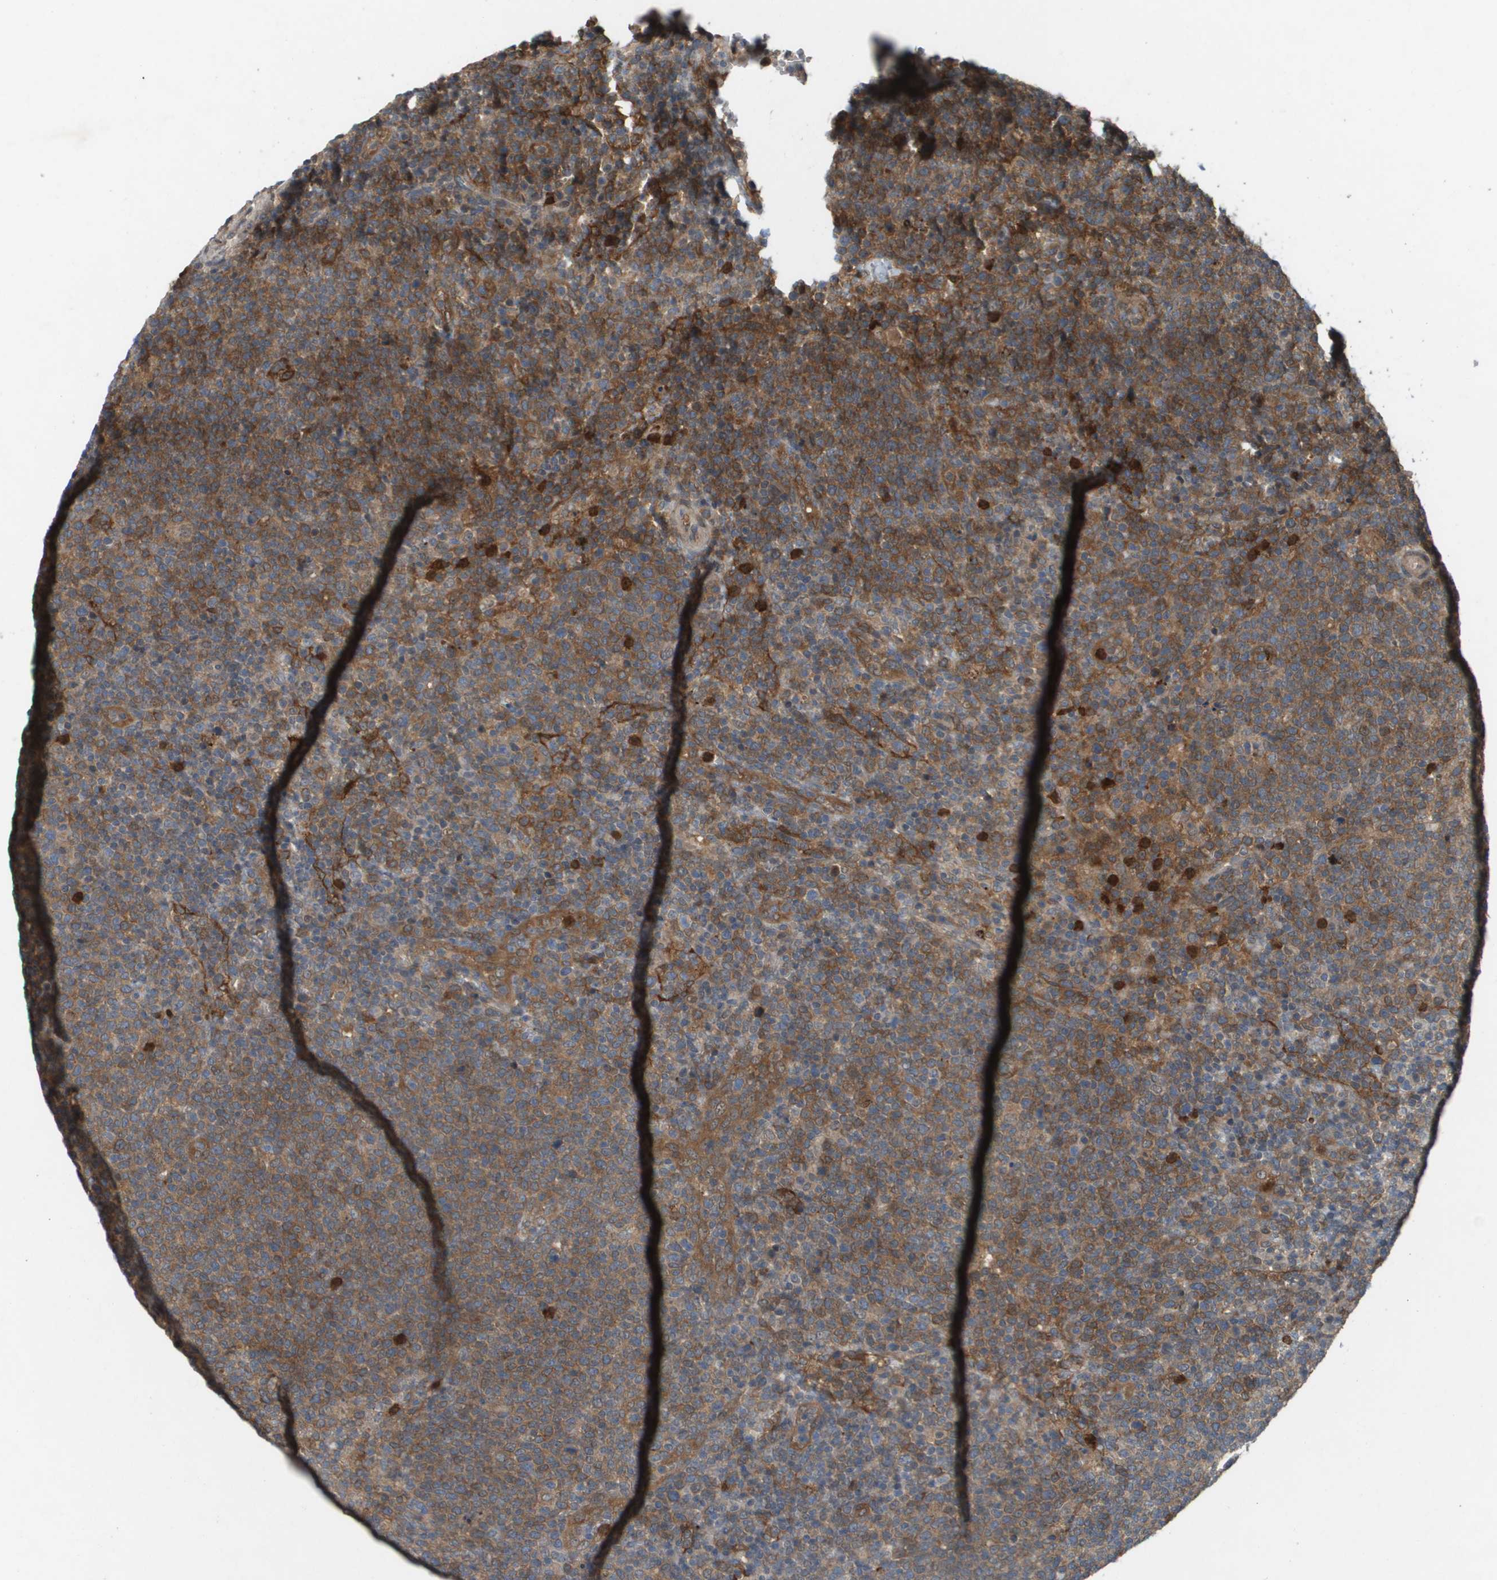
{"staining": {"intensity": "moderate", "quantity": ">75%", "location": "cytoplasmic/membranous"}, "tissue": "lymphoma", "cell_type": "Tumor cells", "image_type": "cancer", "snomed": [{"axis": "morphology", "description": "Malignant lymphoma, non-Hodgkin's type, High grade"}, {"axis": "topography", "description": "Lymph node"}], "caption": "Moderate cytoplasmic/membranous staining is seen in about >75% of tumor cells in lymphoma. The staining was performed using DAB (3,3'-diaminobenzidine) to visualize the protein expression in brown, while the nuclei were stained in blue with hematoxylin (Magnification: 20x).", "gene": "PALD1", "patient": {"sex": "male", "age": 61}}